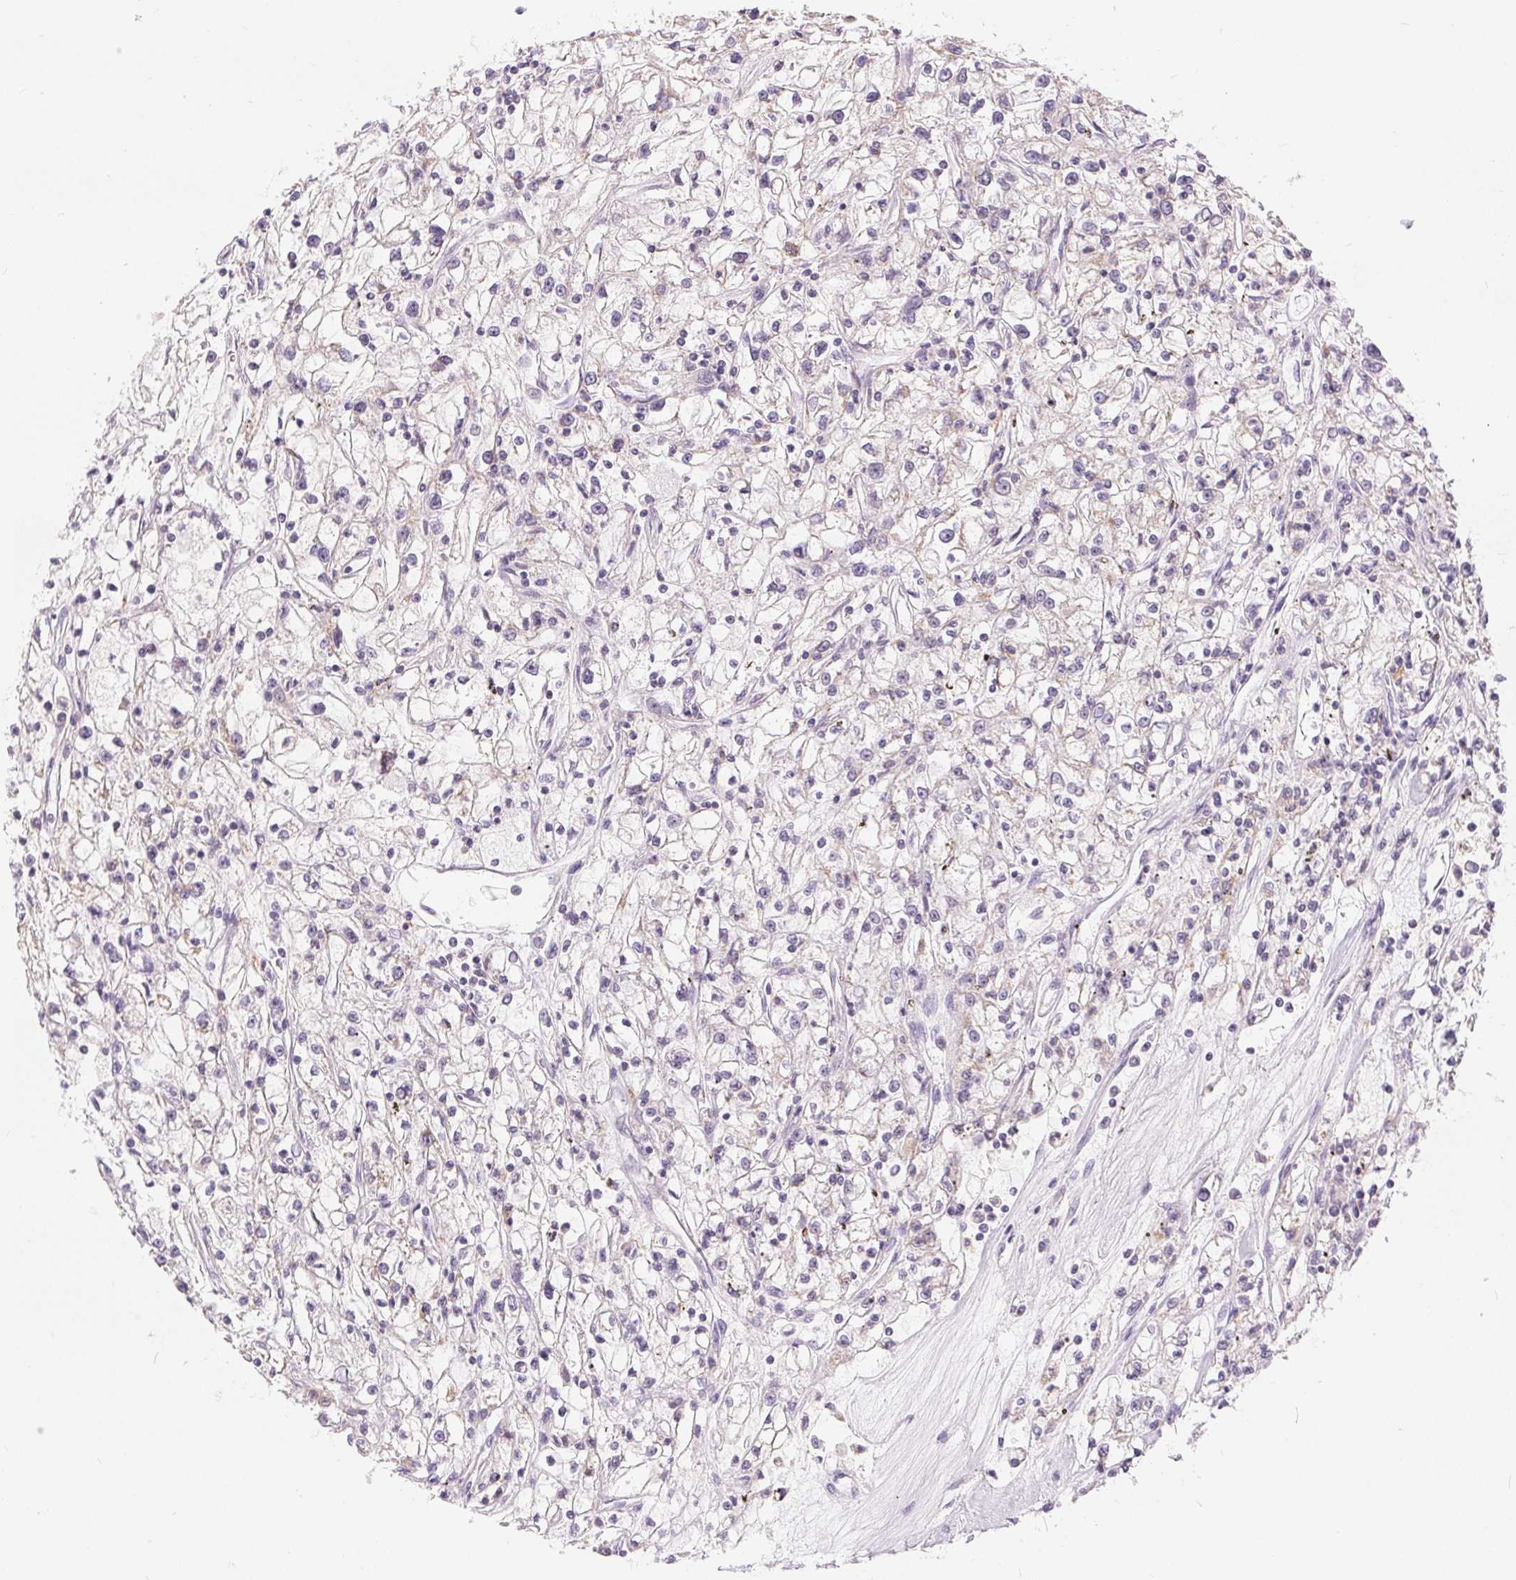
{"staining": {"intensity": "negative", "quantity": "none", "location": "none"}, "tissue": "renal cancer", "cell_type": "Tumor cells", "image_type": "cancer", "snomed": [{"axis": "morphology", "description": "Adenocarcinoma, NOS"}, {"axis": "topography", "description": "Kidney"}], "caption": "Immunohistochemical staining of adenocarcinoma (renal) displays no significant positivity in tumor cells.", "gene": "POU2F2", "patient": {"sex": "female", "age": 59}}